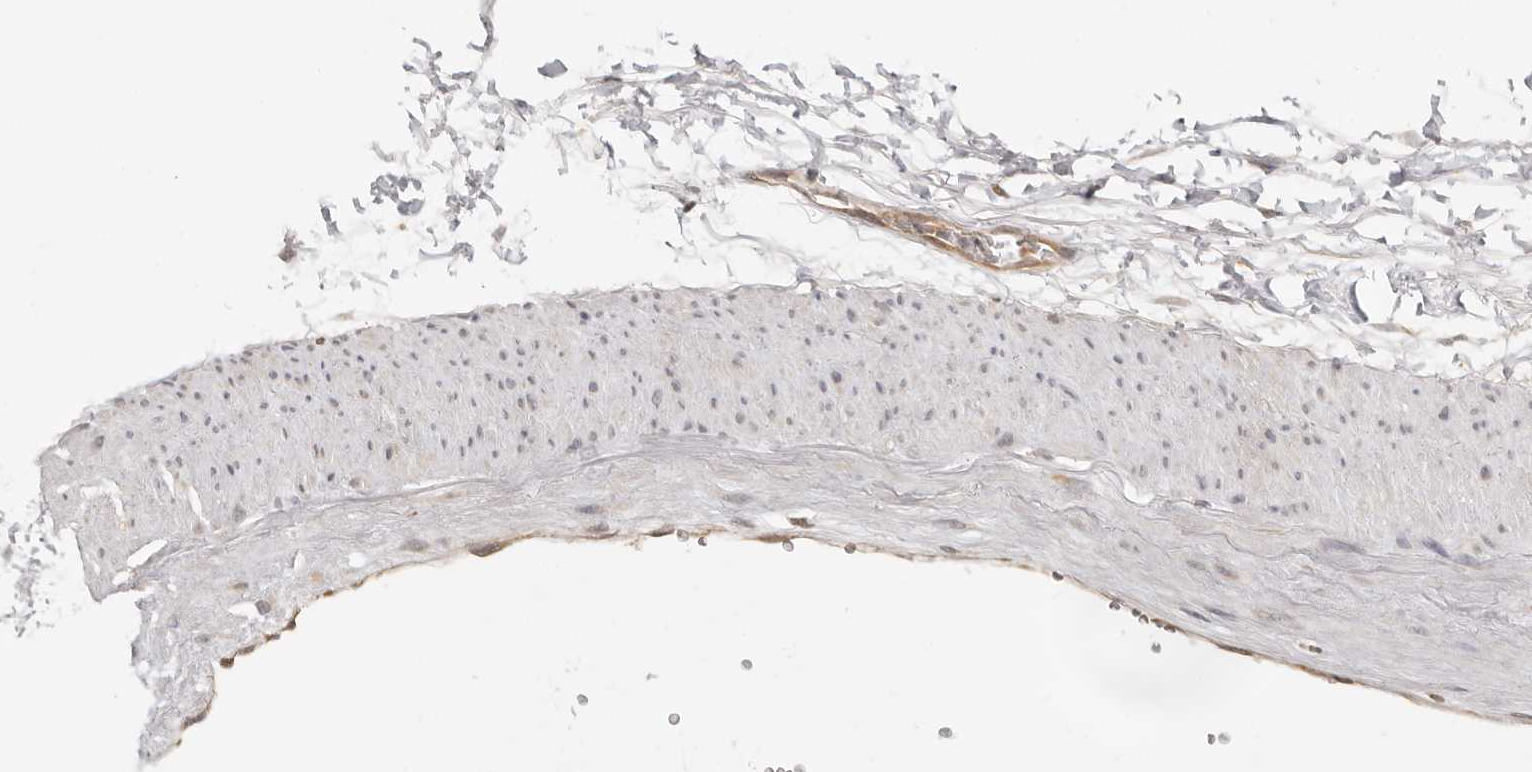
{"staining": {"intensity": "weak", "quantity": ">75%", "location": "cytoplasmic/membranous"}, "tissue": "adipose tissue", "cell_type": "Adipocytes", "image_type": "normal", "snomed": [{"axis": "morphology", "description": "Normal tissue, NOS"}, {"axis": "morphology", "description": "Adenocarcinoma, NOS"}, {"axis": "topography", "description": "Pancreas"}, {"axis": "topography", "description": "Peripheral nerve tissue"}], "caption": "DAB (3,3'-diaminobenzidine) immunohistochemical staining of unremarkable human adipose tissue exhibits weak cytoplasmic/membranous protein staining in approximately >75% of adipocytes. Ihc stains the protein of interest in brown and the nuclei are stained blue.", "gene": "PSMA5", "patient": {"sex": "male", "age": 59}}